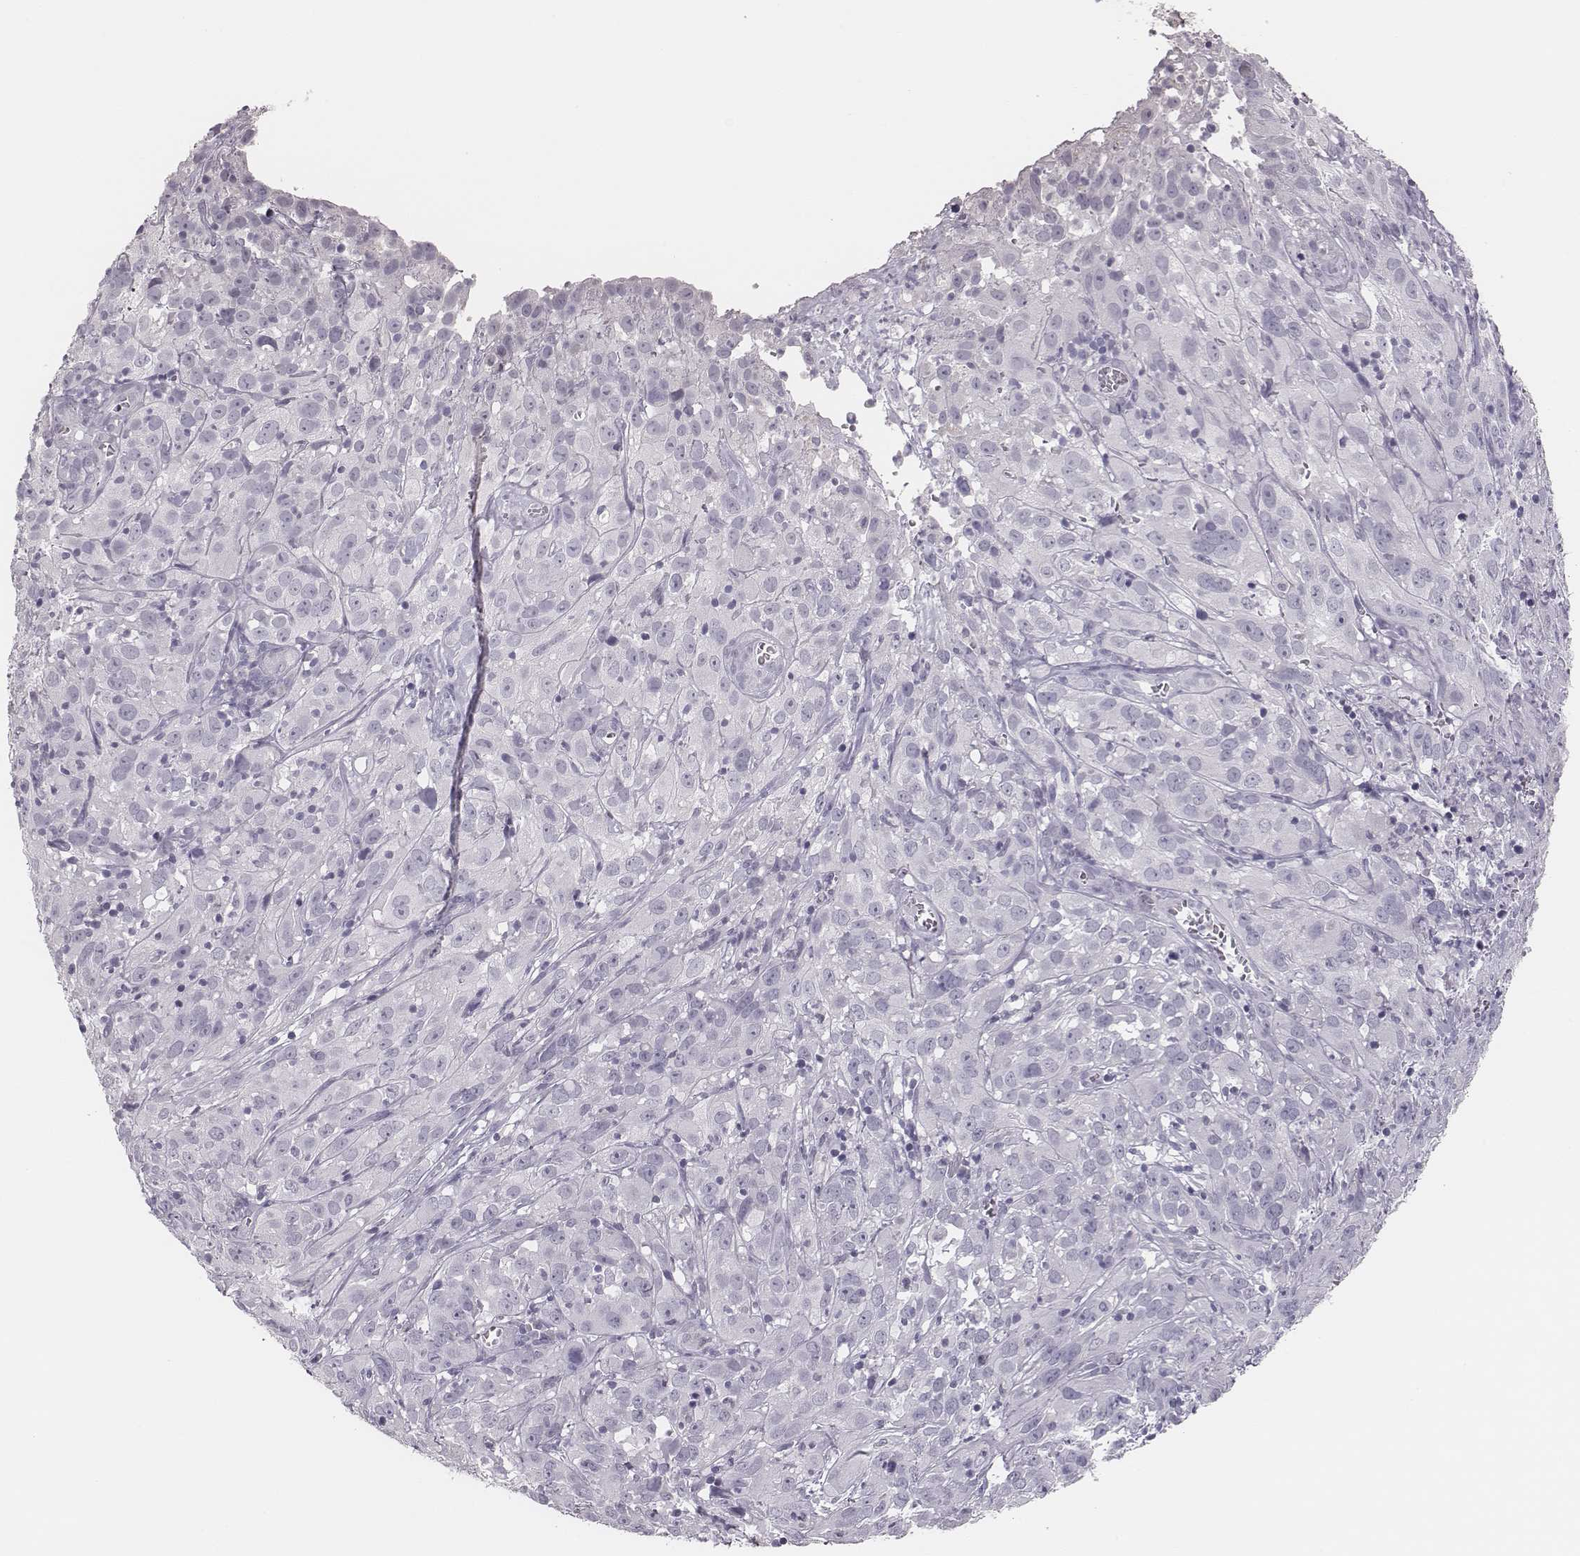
{"staining": {"intensity": "negative", "quantity": "none", "location": "none"}, "tissue": "cervical cancer", "cell_type": "Tumor cells", "image_type": "cancer", "snomed": [{"axis": "morphology", "description": "Squamous cell carcinoma, NOS"}, {"axis": "topography", "description": "Cervix"}], "caption": "Tumor cells are negative for protein expression in human squamous cell carcinoma (cervical). Nuclei are stained in blue.", "gene": "ADGRF4", "patient": {"sex": "female", "age": 32}}